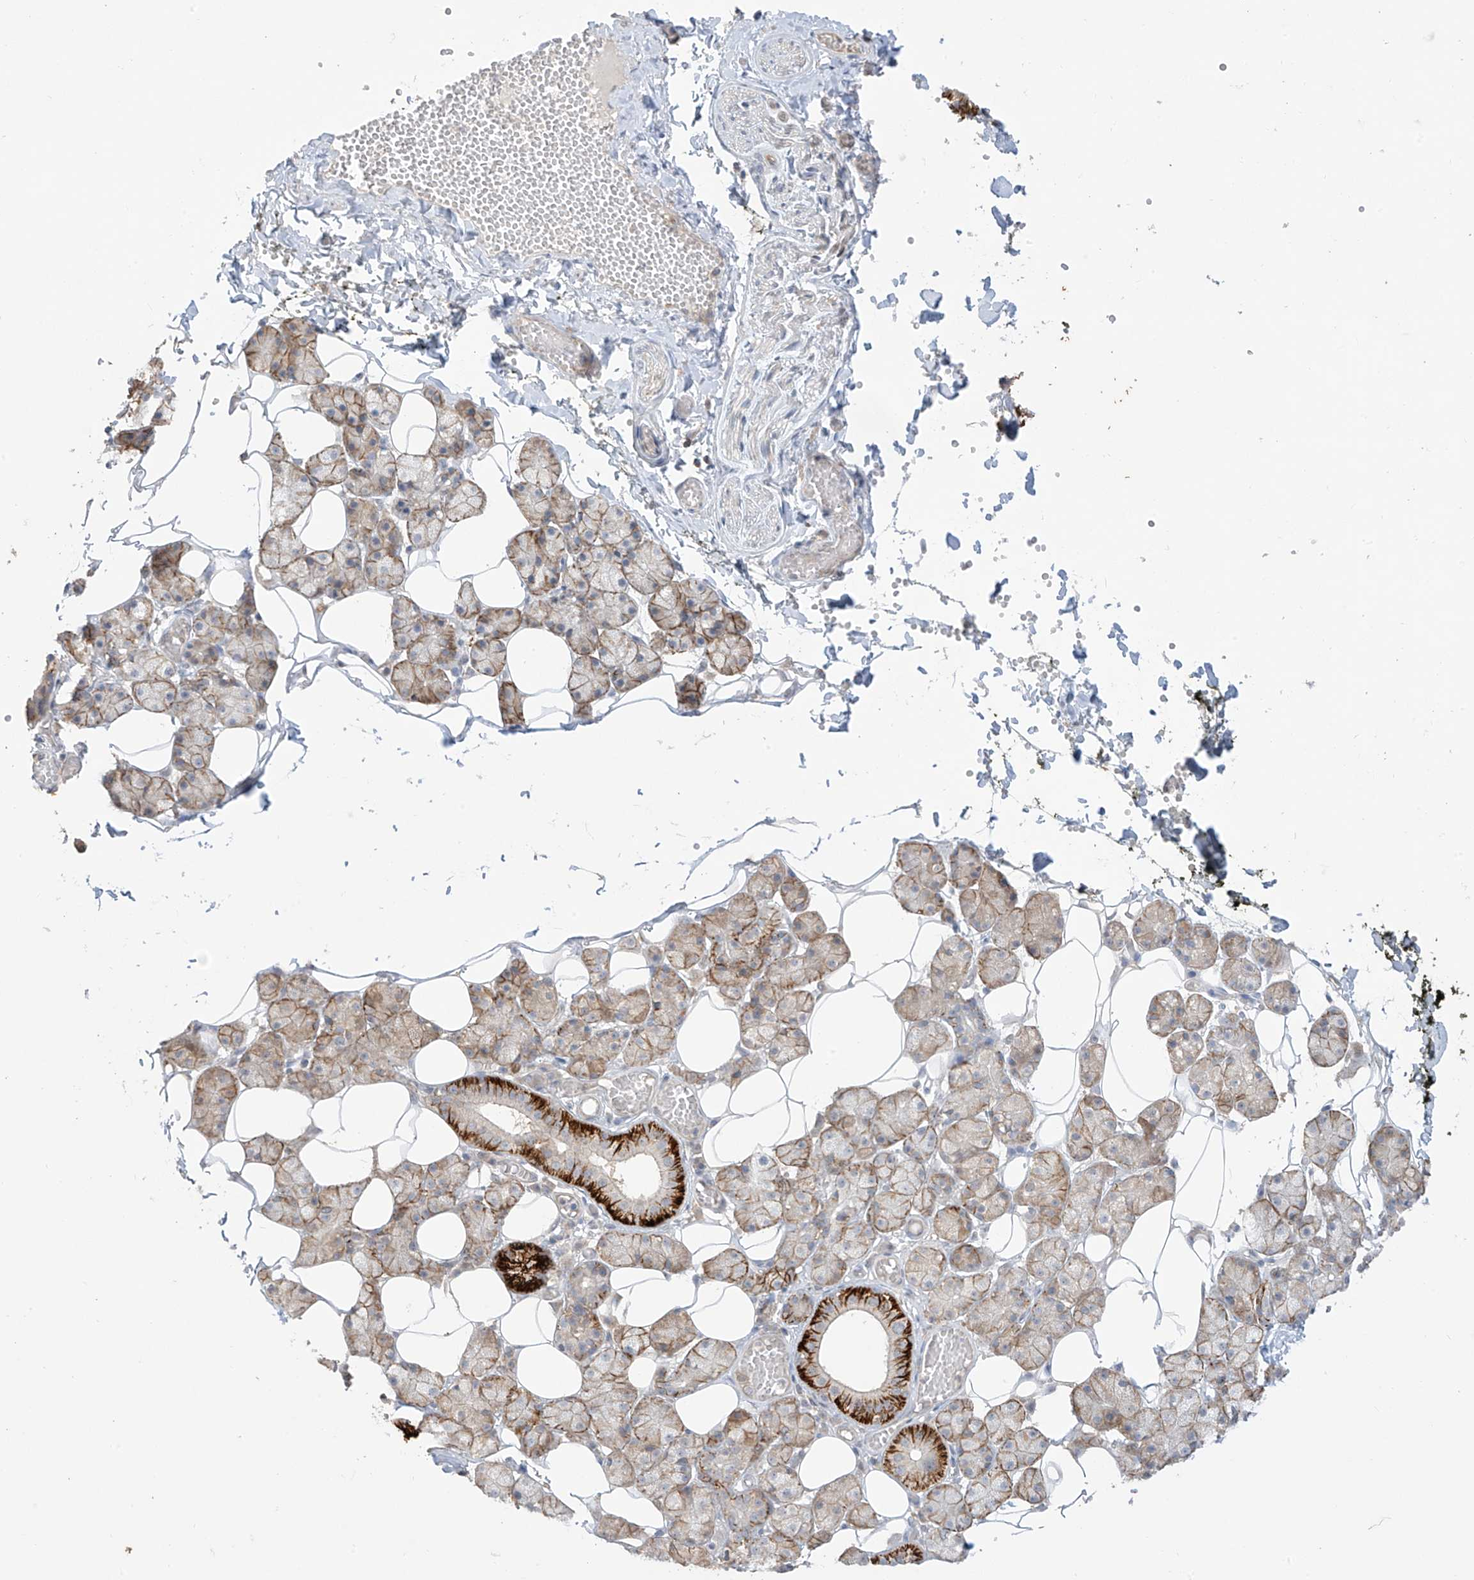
{"staining": {"intensity": "strong", "quantity": "25%-75%", "location": "cytoplasmic/membranous"}, "tissue": "salivary gland", "cell_type": "Glandular cells", "image_type": "normal", "snomed": [{"axis": "morphology", "description": "Normal tissue, NOS"}, {"axis": "topography", "description": "Salivary gland"}], "caption": "An image of human salivary gland stained for a protein demonstrates strong cytoplasmic/membranous brown staining in glandular cells. The protein of interest is stained brown, and the nuclei are stained in blue (DAB IHC with brightfield microscopy, high magnification).", "gene": "ANGEL2", "patient": {"sex": "female", "age": 33}}